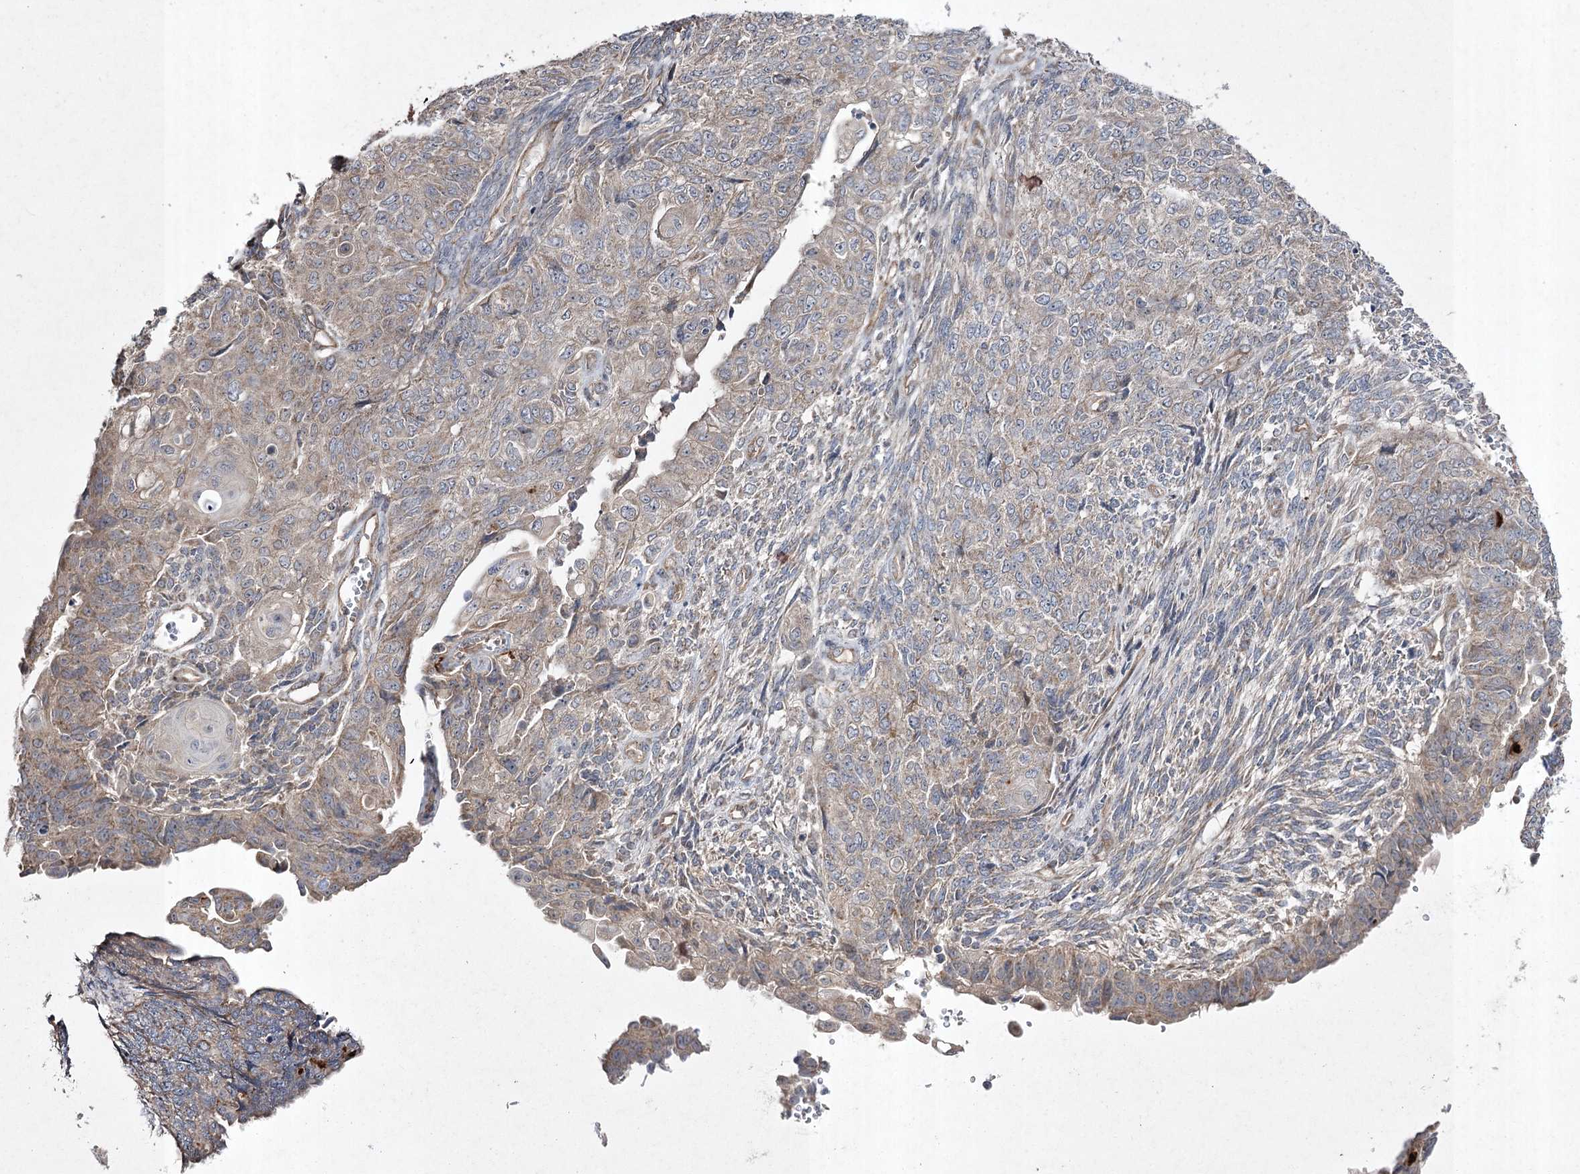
{"staining": {"intensity": "weak", "quantity": ">75%", "location": "cytoplasmic/membranous"}, "tissue": "endometrial cancer", "cell_type": "Tumor cells", "image_type": "cancer", "snomed": [{"axis": "morphology", "description": "Adenocarcinoma, NOS"}, {"axis": "topography", "description": "Endometrium"}], "caption": "Protein expression analysis of endometrial adenocarcinoma exhibits weak cytoplasmic/membranous staining in approximately >75% of tumor cells.", "gene": "FANCL", "patient": {"sex": "female", "age": 32}}